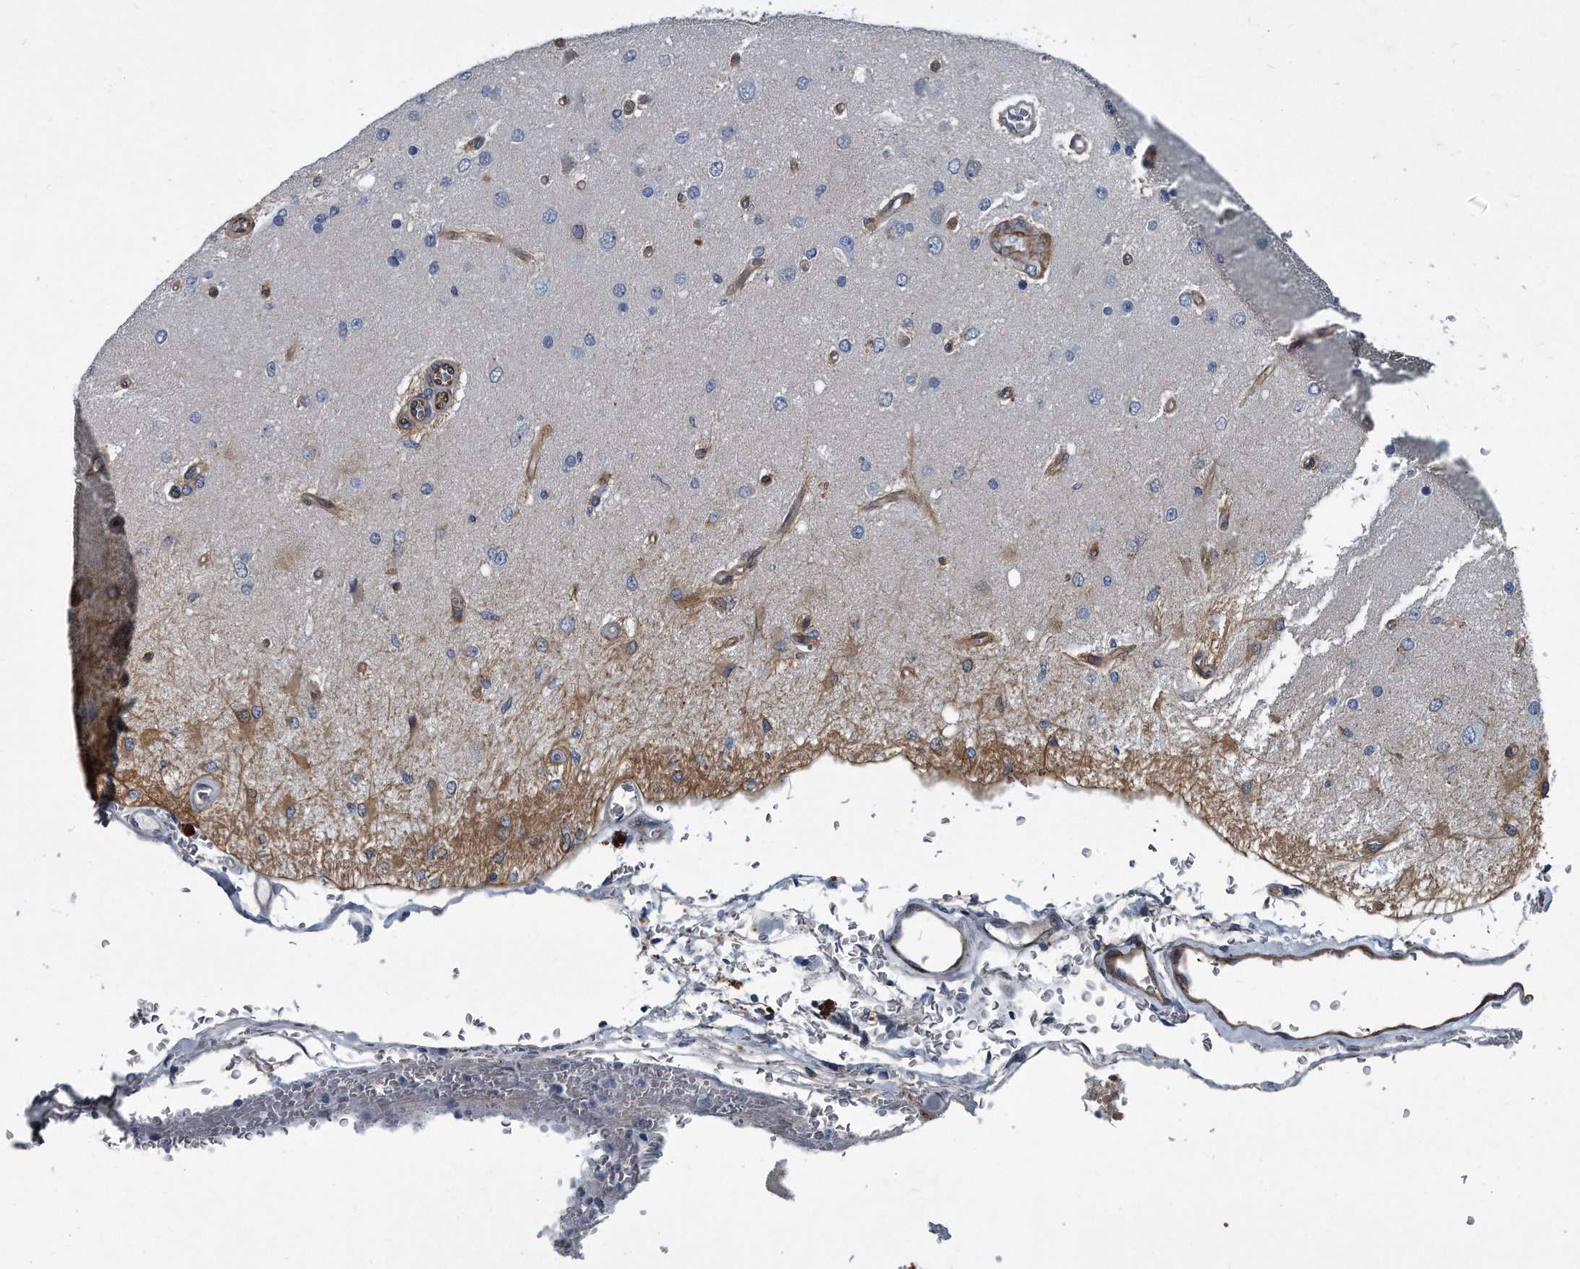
{"staining": {"intensity": "negative", "quantity": "none", "location": "none"}, "tissue": "glioma", "cell_type": "Tumor cells", "image_type": "cancer", "snomed": [{"axis": "morphology", "description": "Normal tissue, NOS"}, {"axis": "morphology", "description": "Glioma, malignant, High grade"}, {"axis": "topography", "description": "Cerebral cortex"}], "caption": "Immunohistochemical staining of malignant glioma (high-grade) displays no significant positivity in tumor cells. (Immunohistochemistry (ihc), brightfield microscopy, high magnification).", "gene": "PLEC", "patient": {"sex": "male", "age": 77}}